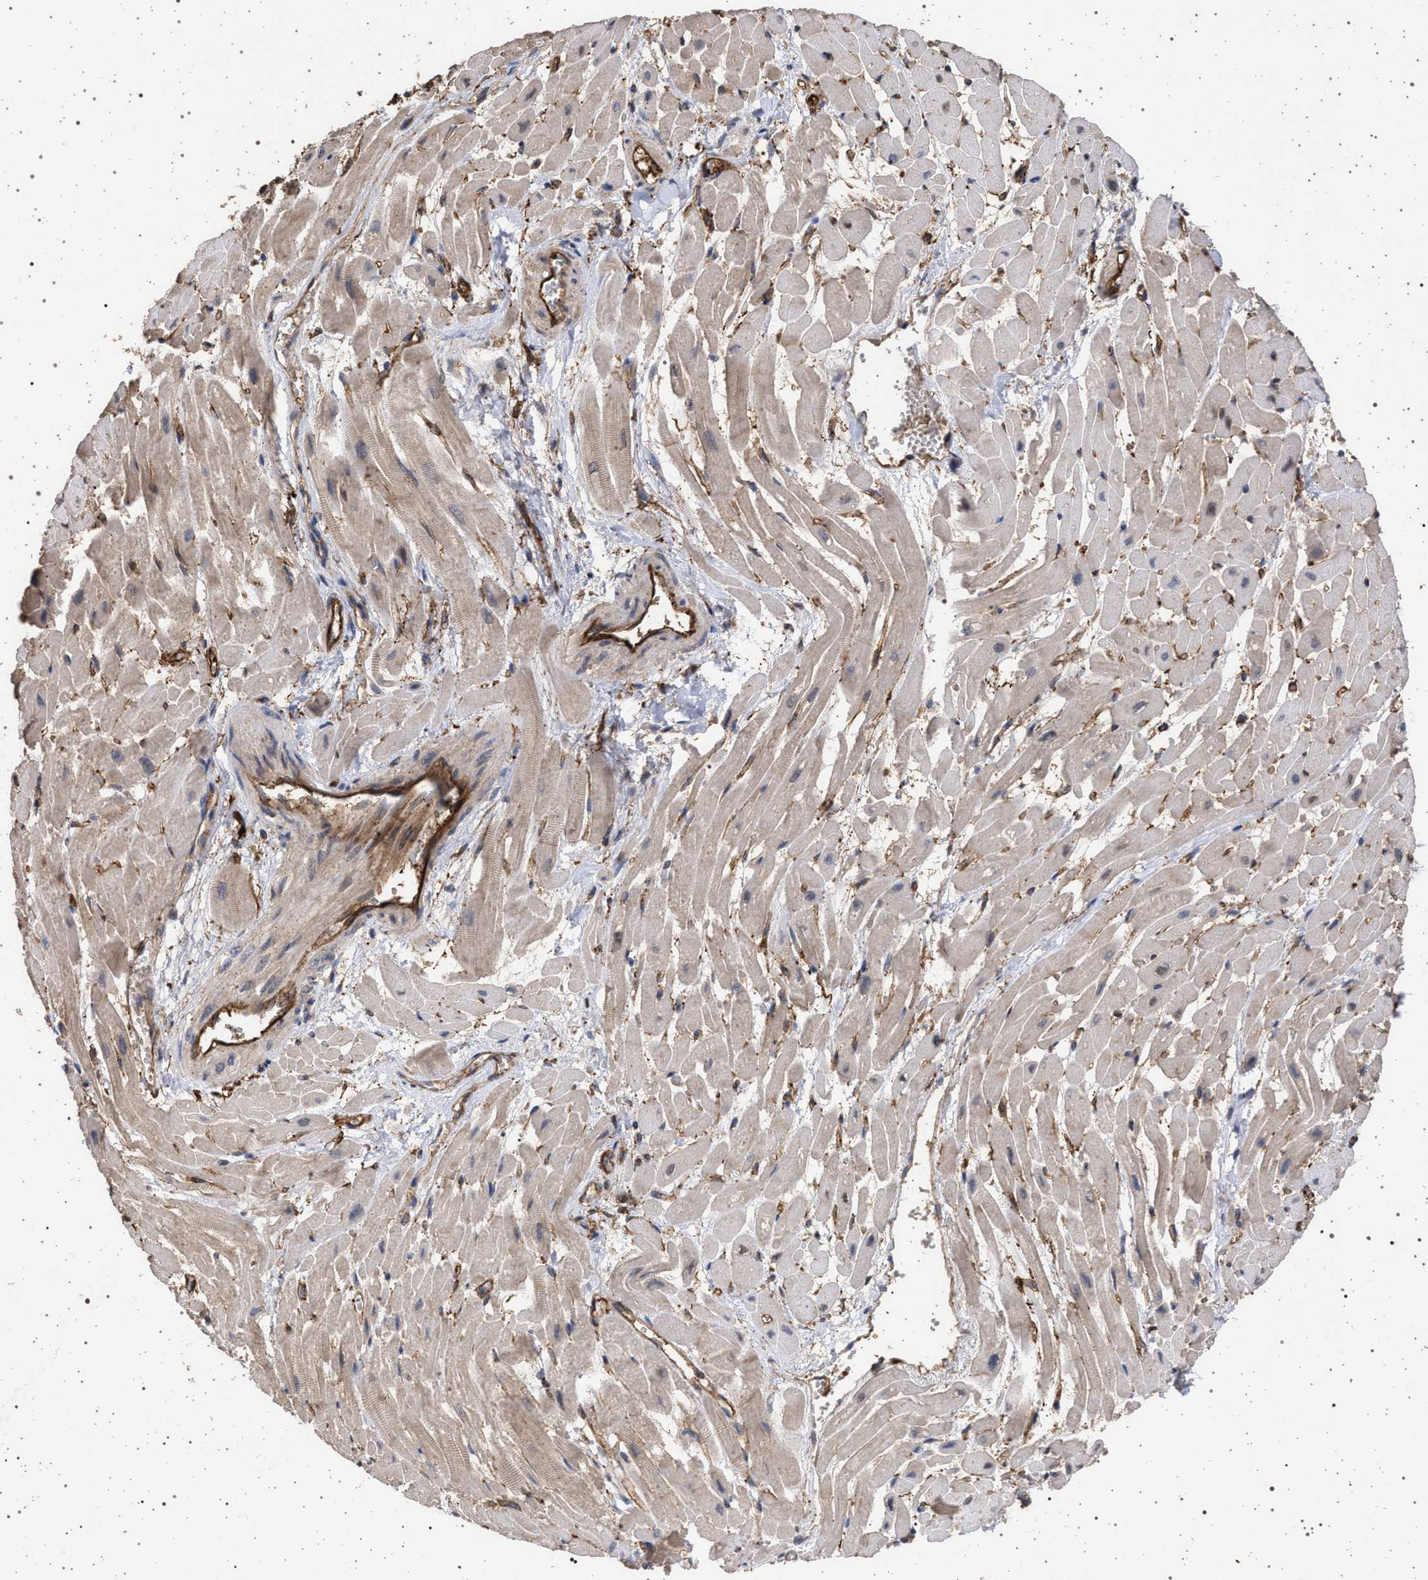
{"staining": {"intensity": "weak", "quantity": ">75%", "location": "cytoplasmic/membranous"}, "tissue": "heart muscle", "cell_type": "Cardiomyocytes", "image_type": "normal", "snomed": [{"axis": "morphology", "description": "Normal tissue, NOS"}, {"axis": "topography", "description": "Heart"}], "caption": "Heart muscle stained for a protein (brown) demonstrates weak cytoplasmic/membranous positive staining in approximately >75% of cardiomyocytes.", "gene": "IFT20", "patient": {"sex": "male", "age": 45}}